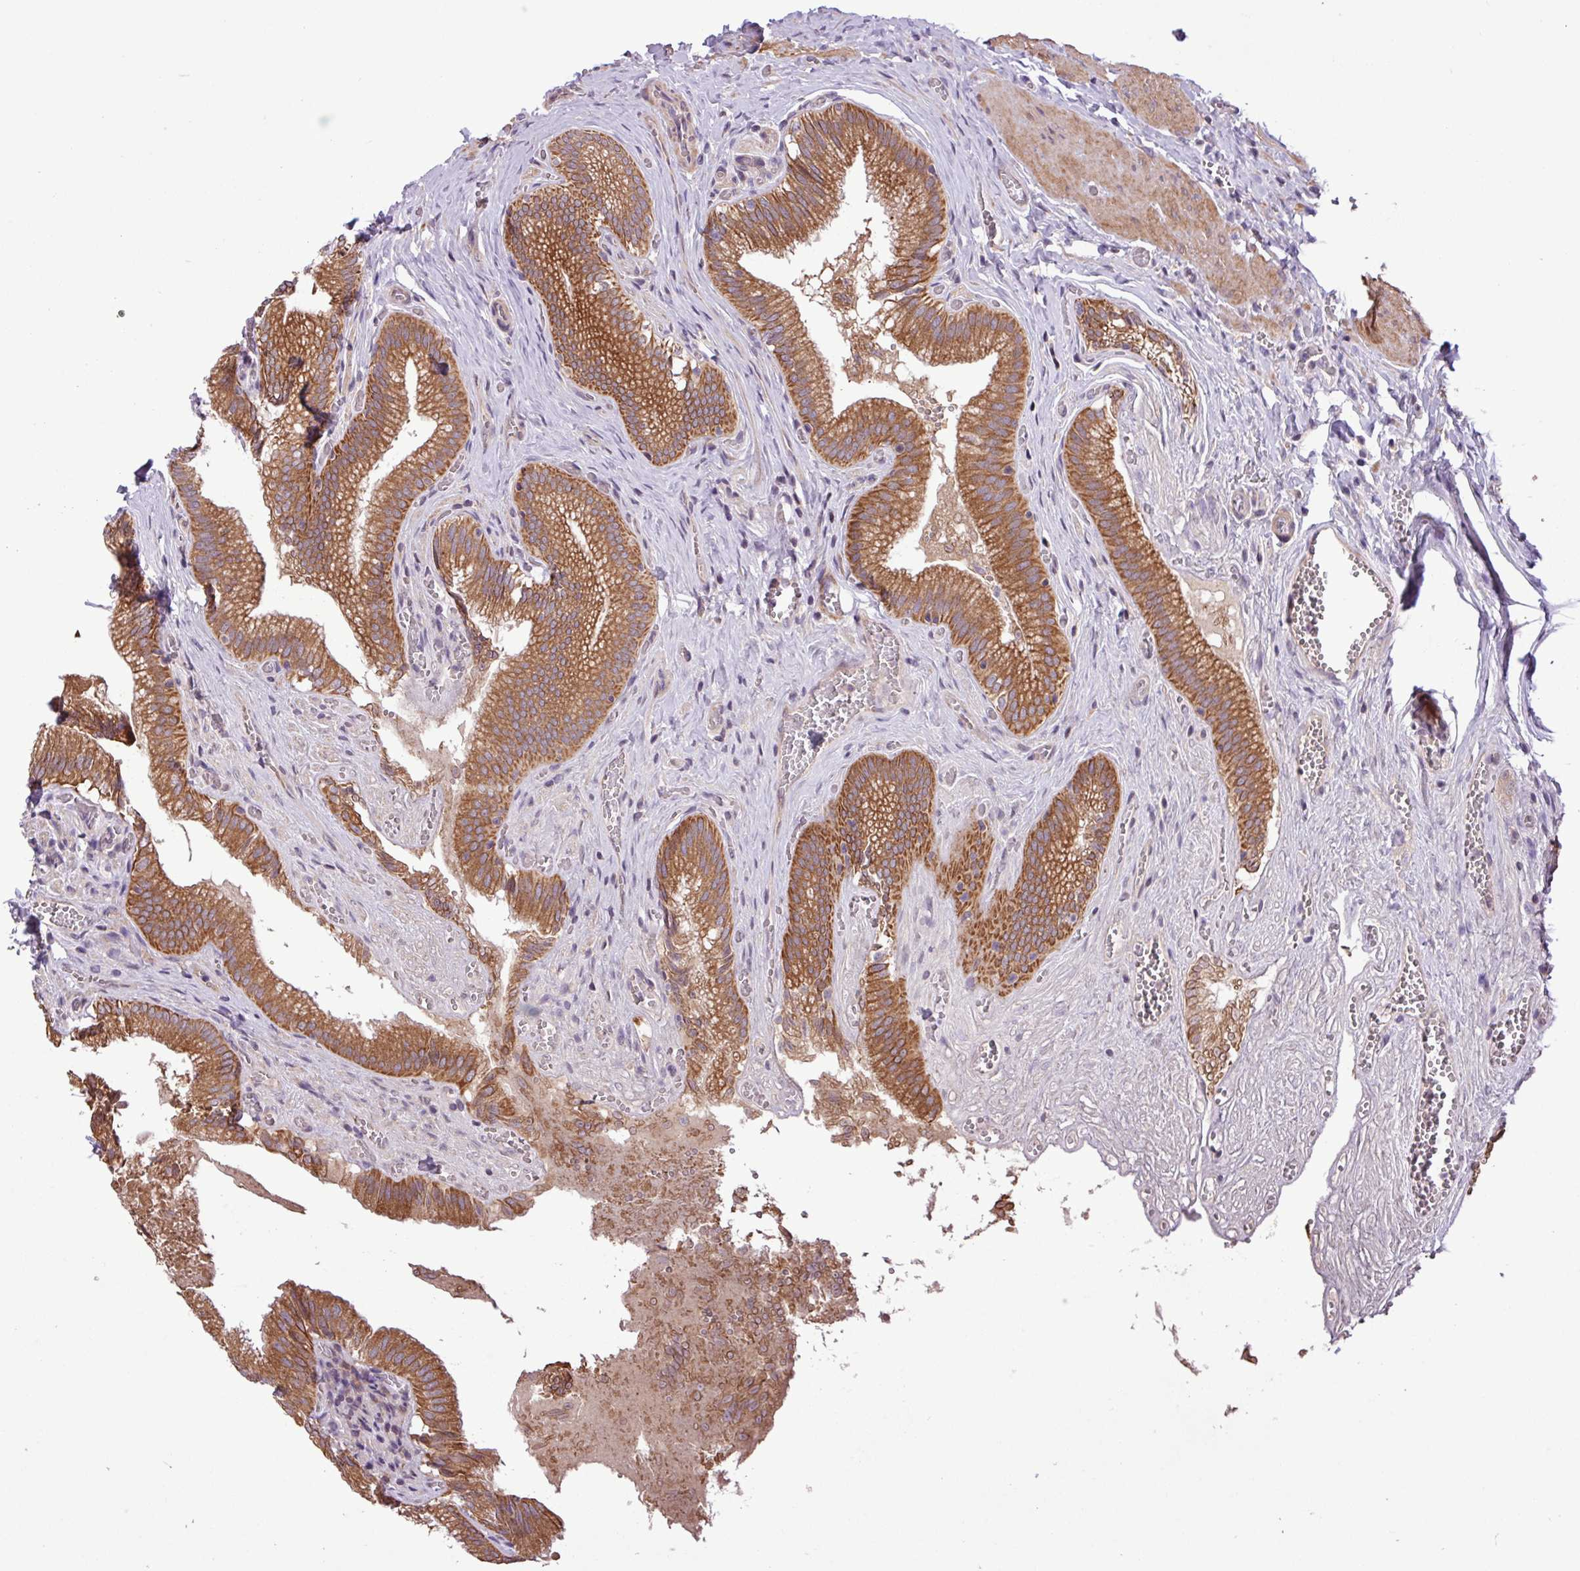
{"staining": {"intensity": "moderate", "quantity": ">75%", "location": "cytoplasmic/membranous"}, "tissue": "gallbladder", "cell_type": "Glandular cells", "image_type": "normal", "snomed": [{"axis": "morphology", "description": "Normal tissue, NOS"}, {"axis": "topography", "description": "Gallbladder"}, {"axis": "topography", "description": "Peripheral nerve tissue"}], "caption": "This is an image of IHC staining of normal gallbladder, which shows moderate positivity in the cytoplasmic/membranous of glandular cells.", "gene": "TIMM10B", "patient": {"sex": "male", "age": 17}}